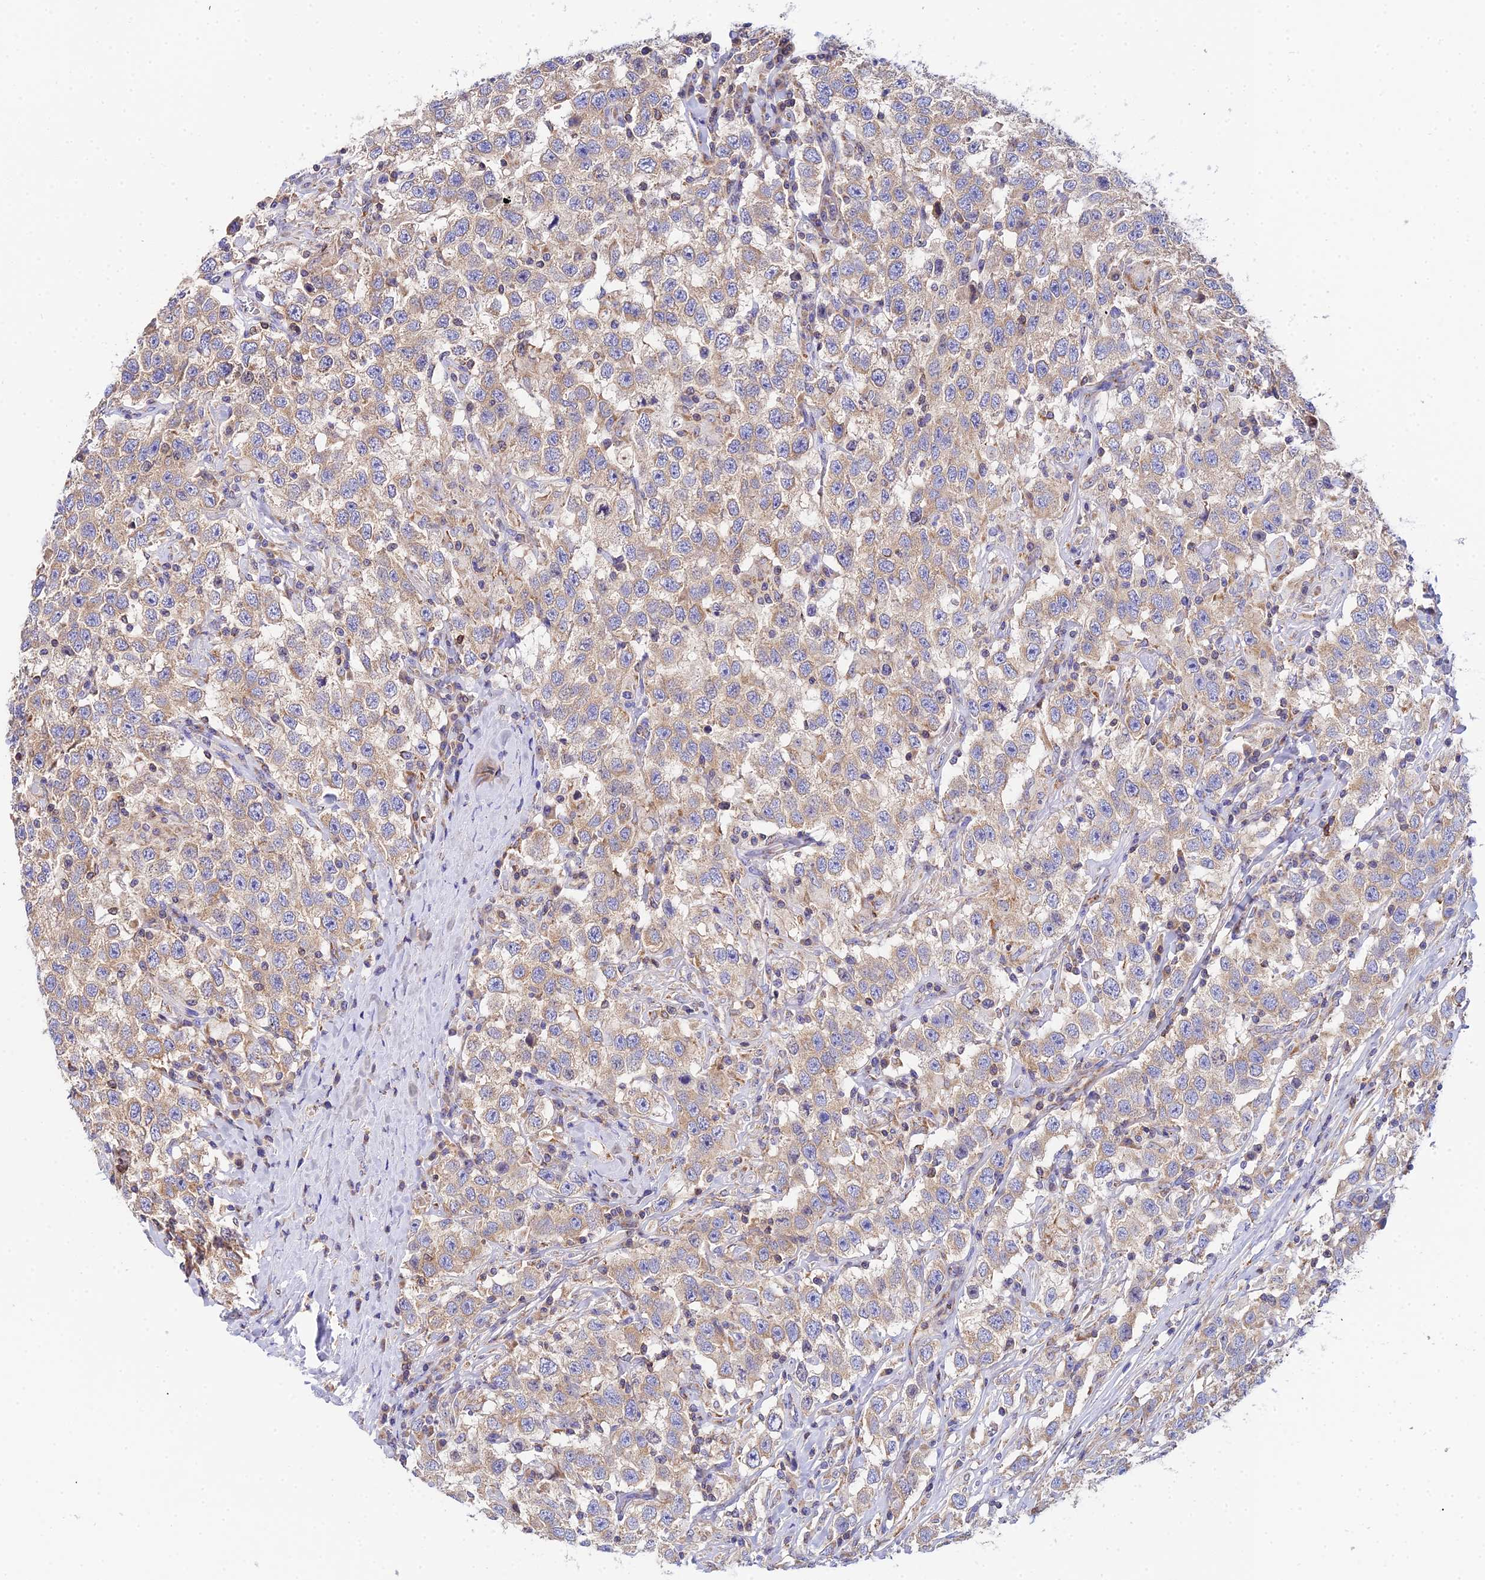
{"staining": {"intensity": "weak", "quantity": ">75%", "location": "cytoplasmic/membranous"}, "tissue": "testis cancer", "cell_type": "Tumor cells", "image_type": "cancer", "snomed": [{"axis": "morphology", "description": "Seminoma, NOS"}, {"axis": "topography", "description": "Testis"}], "caption": "Testis seminoma tissue reveals weak cytoplasmic/membranous expression in about >75% of tumor cells Using DAB (3,3'-diaminobenzidine) (brown) and hematoxylin (blue) stains, captured at high magnification using brightfield microscopy.", "gene": "NIPSNAP3A", "patient": {"sex": "male", "age": 41}}